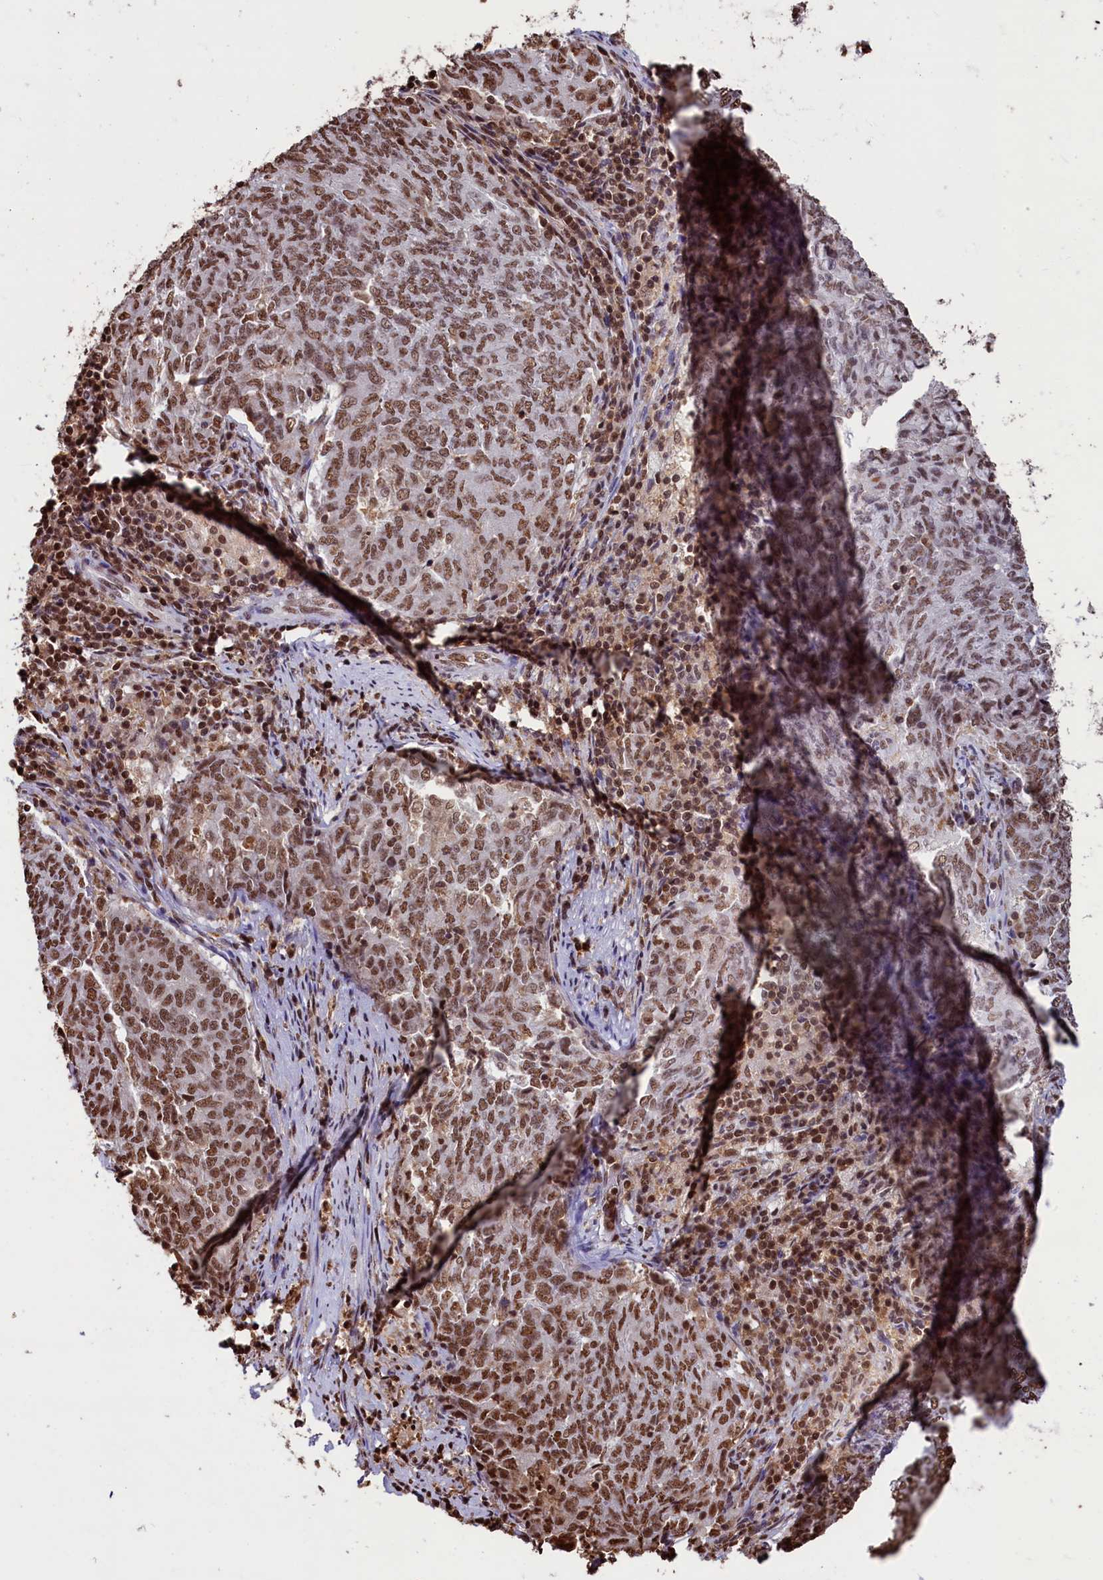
{"staining": {"intensity": "strong", "quantity": ">75%", "location": "nuclear"}, "tissue": "endometrial cancer", "cell_type": "Tumor cells", "image_type": "cancer", "snomed": [{"axis": "morphology", "description": "Adenocarcinoma, NOS"}, {"axis": "topography", "description": "Endometrium"}], "caption": "Protein staining of endometrial cancer tissue demonstrates strong nuclear positivity in about >75% of tumor cells.", "gene": "SNRPD2", "patient": {"sex": "female", "age": 80}}